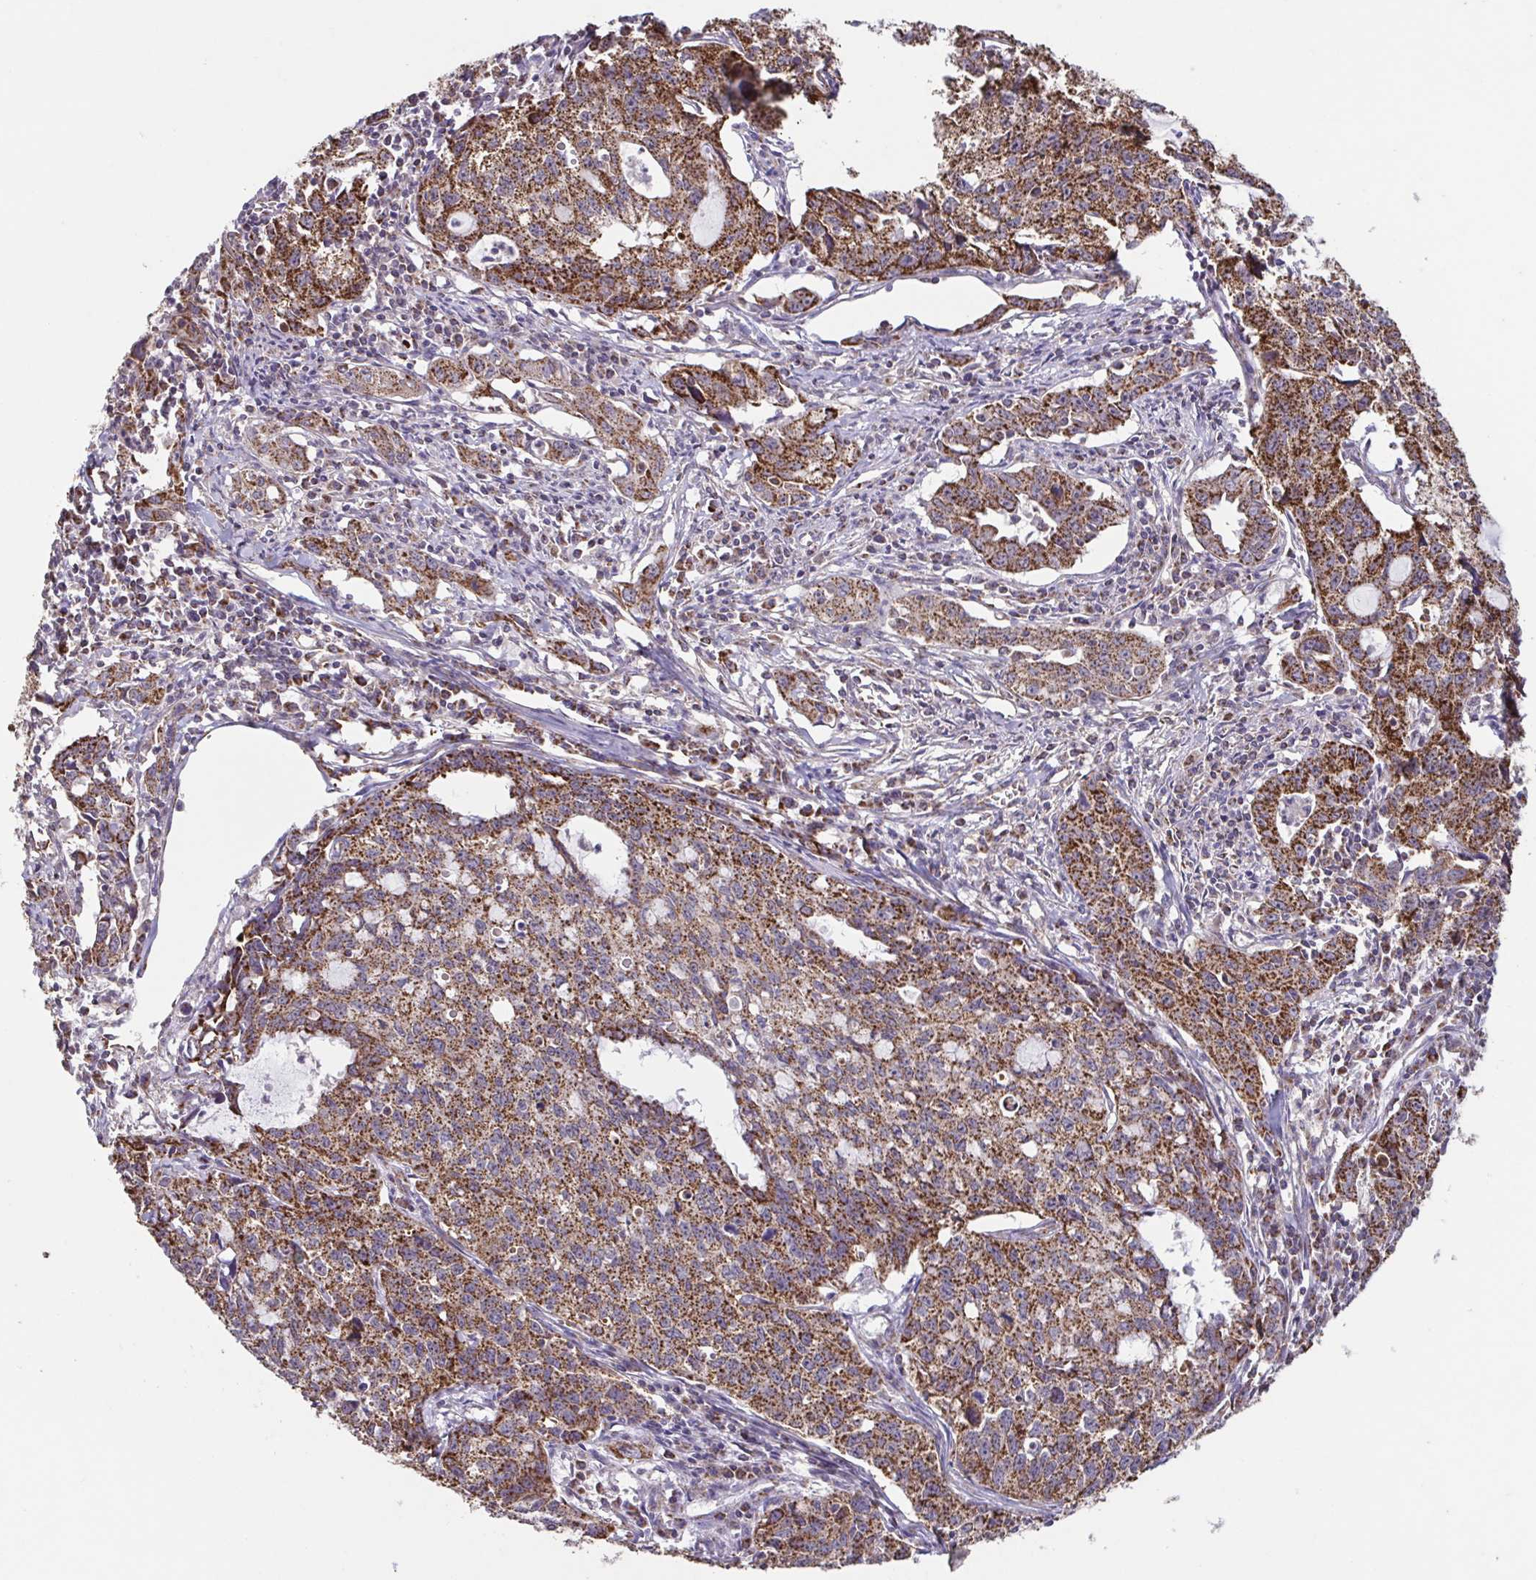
{"staining": {"intensity": "strong", "quantity": ">75%", "location": "cytoplasmic/membranous"}, "tissue": "cervical cancer", "cell_type": "Tumor cells", "image_type": "cancer", "snomed": [{"axis": "morphology", "description": "Squamous cell carcinoma, NOS"}, {"axis": "topography", "description": "Cervix"}], "caption": "A high-resolution histopathology image shows IHC staining of cervical squamous cell carcinoma, which exhibits strong cytoplasmic/membranous positivity in approximately >75% of tumor cells. The staining is performed using DAB (3,3'-diaminobenzidine) brown chromogen to label protein expression. The nuclei are counter-stained blue using hematoxylin.", "gene": "DIP2B", "patient": {"sex": "female", "age": 28}}